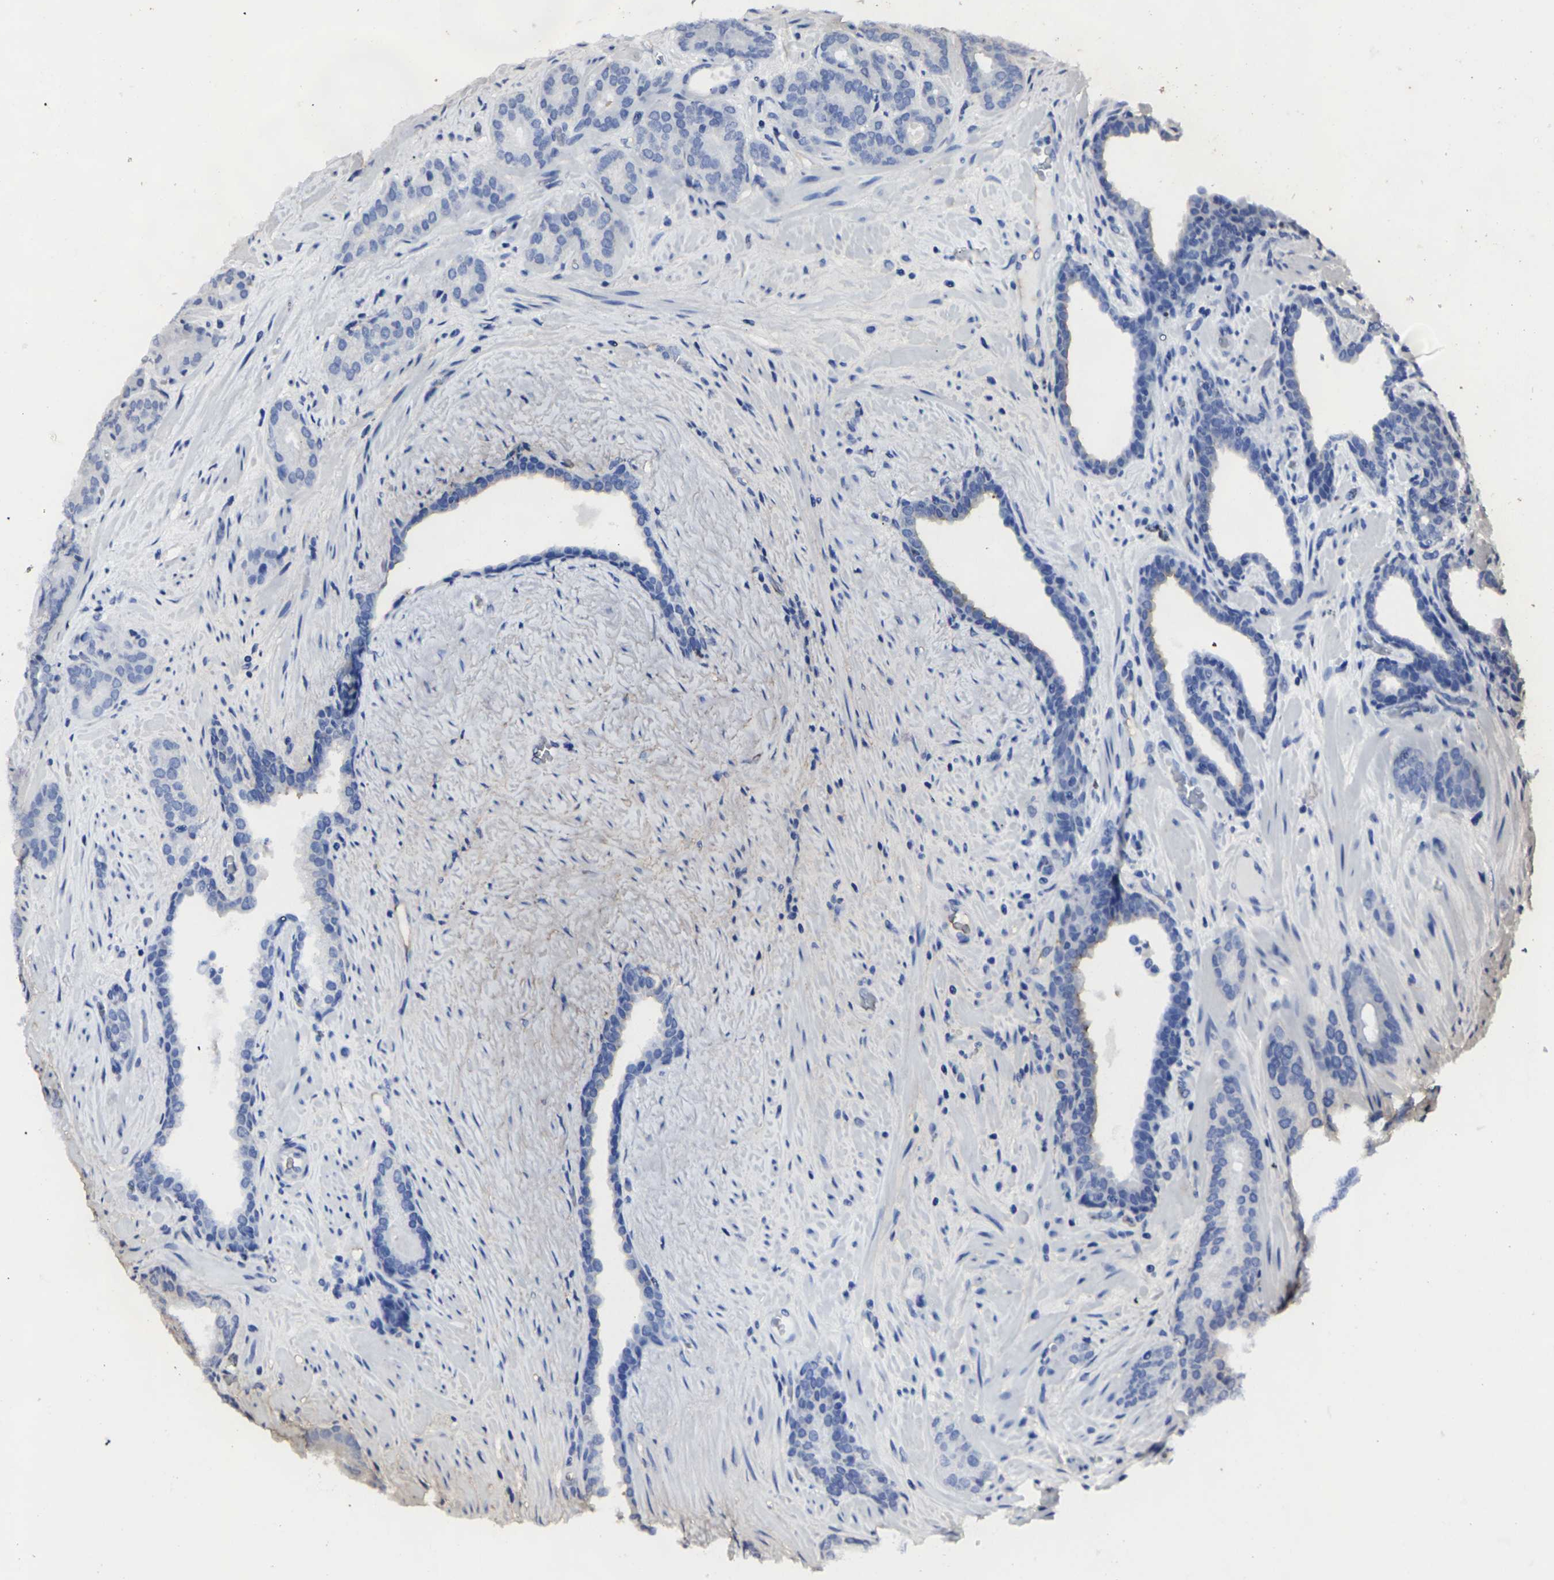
{"staining": {"intensity": "negative", "quantity": "none", "location": "none"}, "tissue": "prostate cancer", "cell_type": "Tumor cells", "image_type": "cancer", "snomed": [{"axis": "morphology", "description": "Adenocarcinoma, Low grade"}, {"axis": "topography", "description": "Prostate"}], "caption": "Tumor cells are negative for protein expression in human prostate cancer.", "gene": "MSANTD4", "patient": {"sex": "male", "age": 63}}